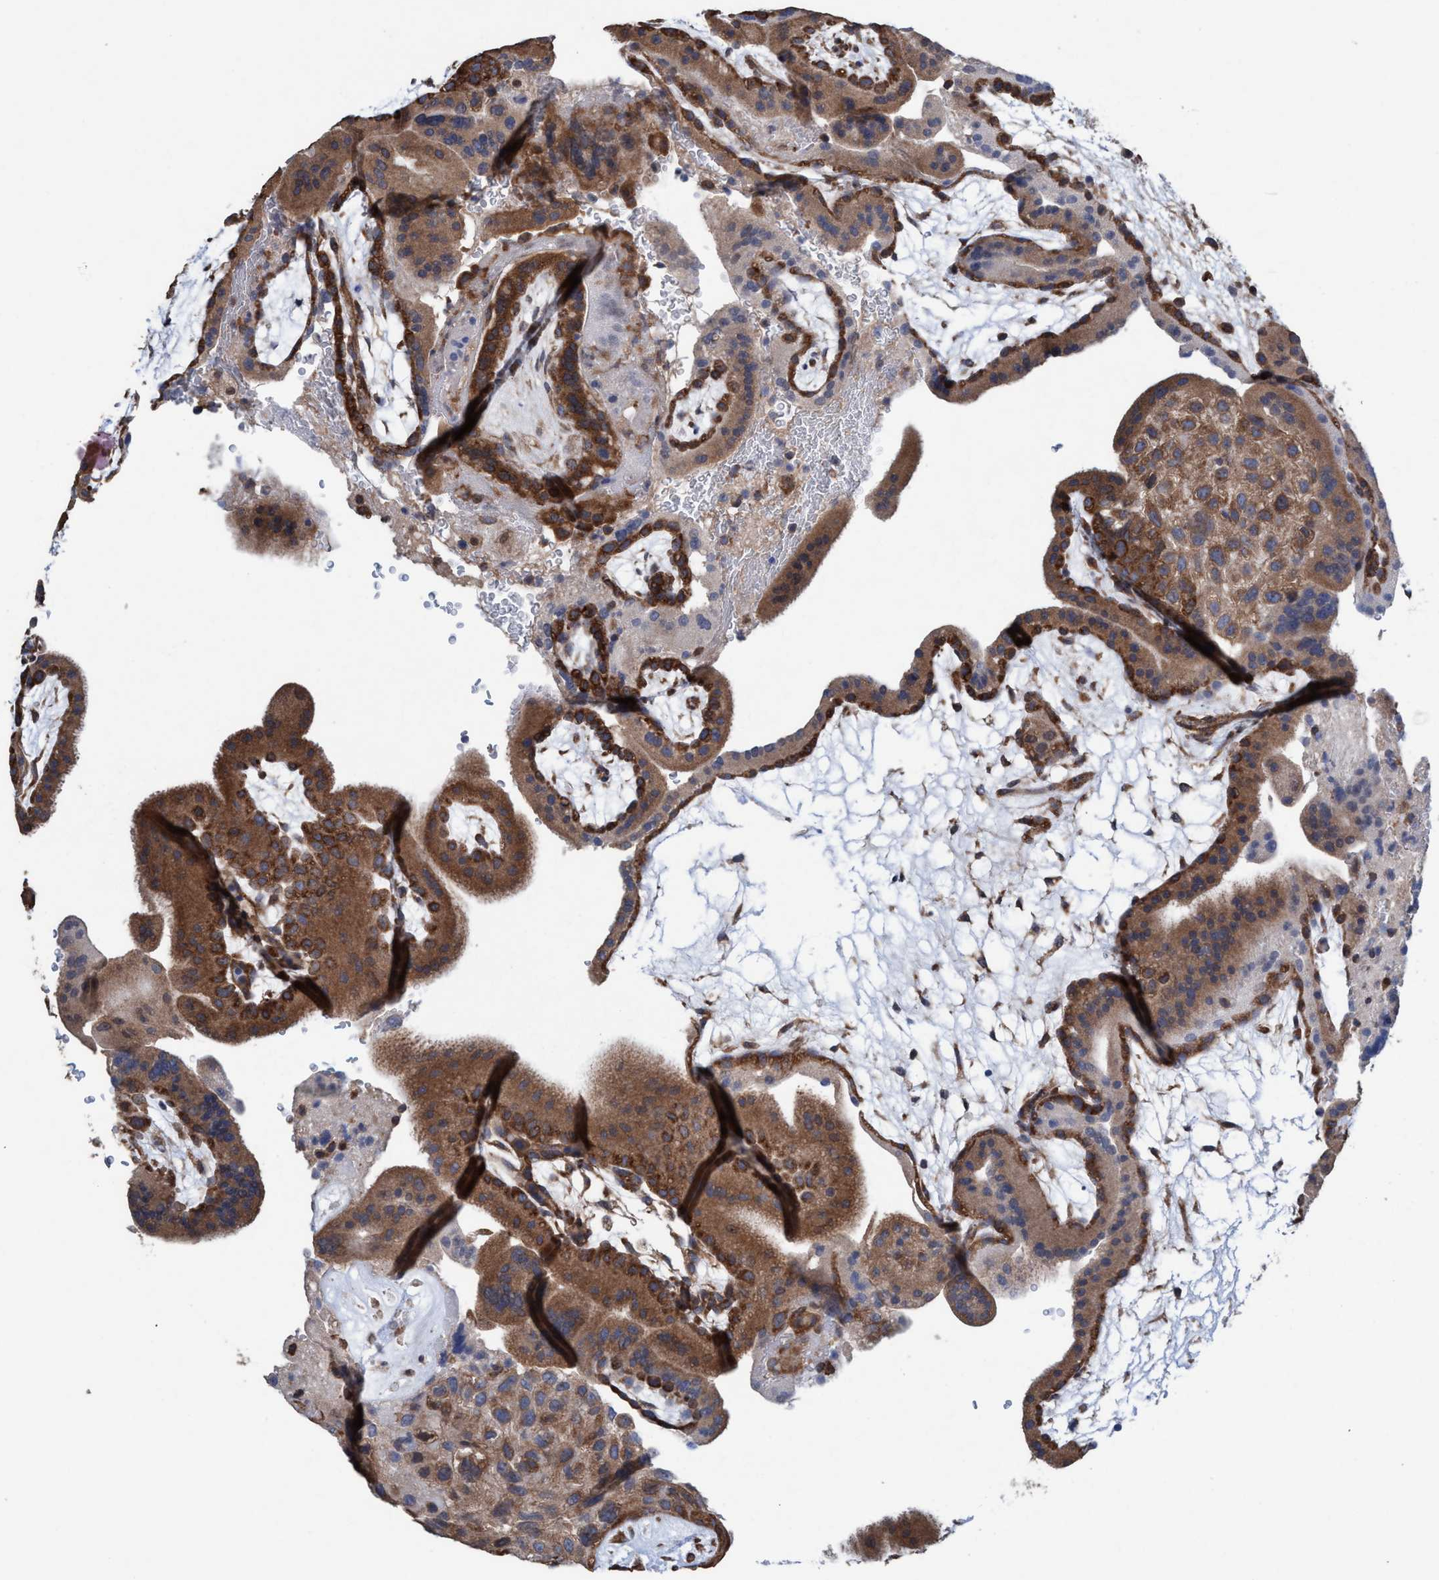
{"staining": {"intensity": "moderate", "quantity": ">75%", "location": "cytoplasmic/membranous"}, "tissue": "placenta", "cell_type": "Trophoblastic cells", "image_type": "normal", "snomed": [{"axis": "morphology", "description": "Normal tissue, NOS"}, {"axis": "topography", "description": "Placenta"}], "caption": "Placenta stained with a protein marker displays moderate staining in trophoblastic cells.", "gene": "METAP2", "patient": {"sex": "female", "age": 19}}